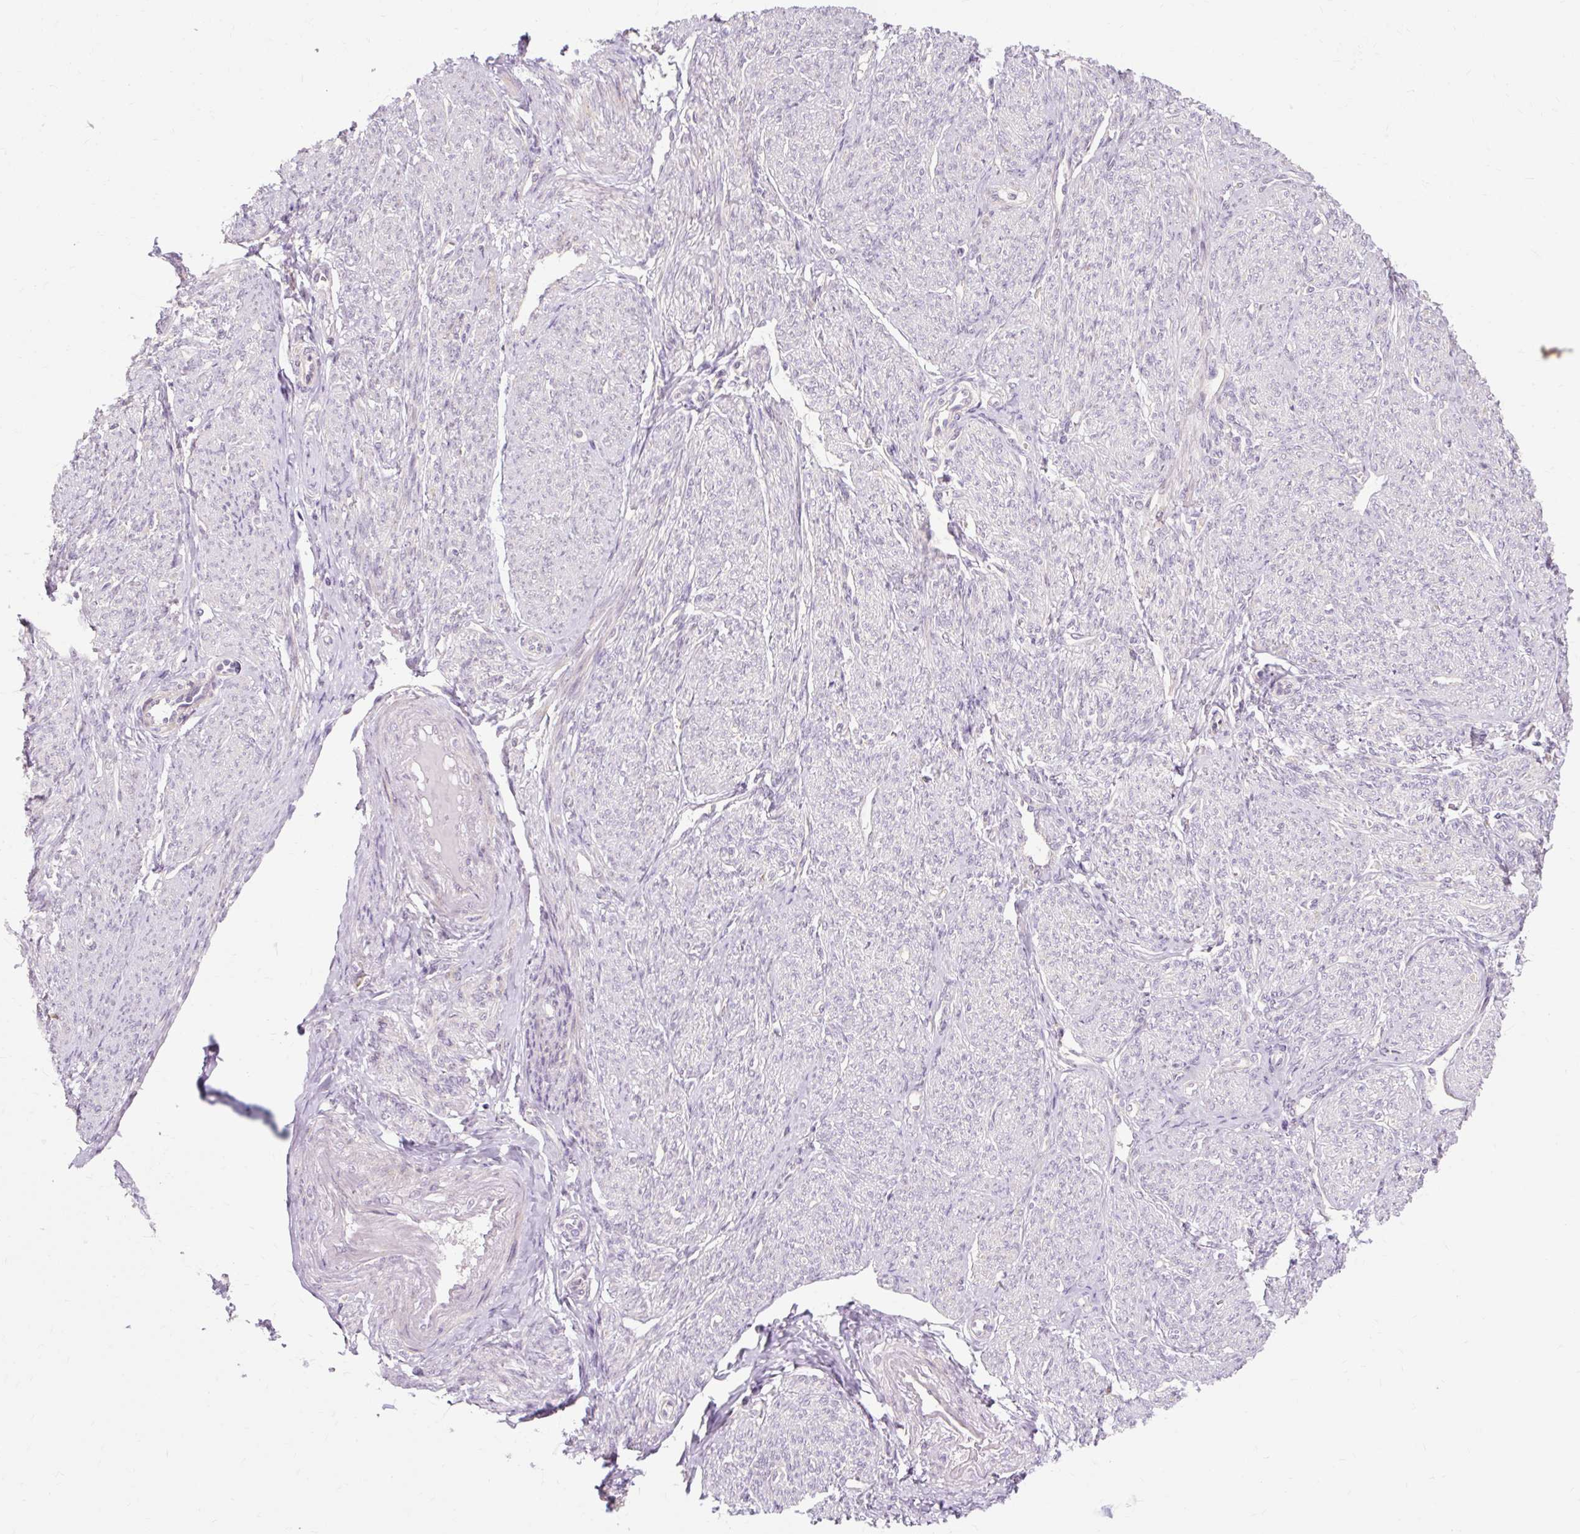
{"staining": {"intensity": "moderate", "quantity": "<25%", "location": "cytoplasmic/membranous"}, "tissue": "smooth muscle", "cell_type": "Smooth muscle cells", "image_type": "normal", "snomed": [{"axis": "morphology", "description": "Normal tissue, NOS"}, {"axis": "topography", "description": "Smooth muscle"}], "caption": "IHC photomicrograph of benign human smooth muscle stained for a protein (brown), which shows low levels of moderate cytoplasmic/membranous expression in approximately <25% of smooth muscle cells.", "gene": "GEMIN2", "patient": {"sex": "female", "age": 65}}